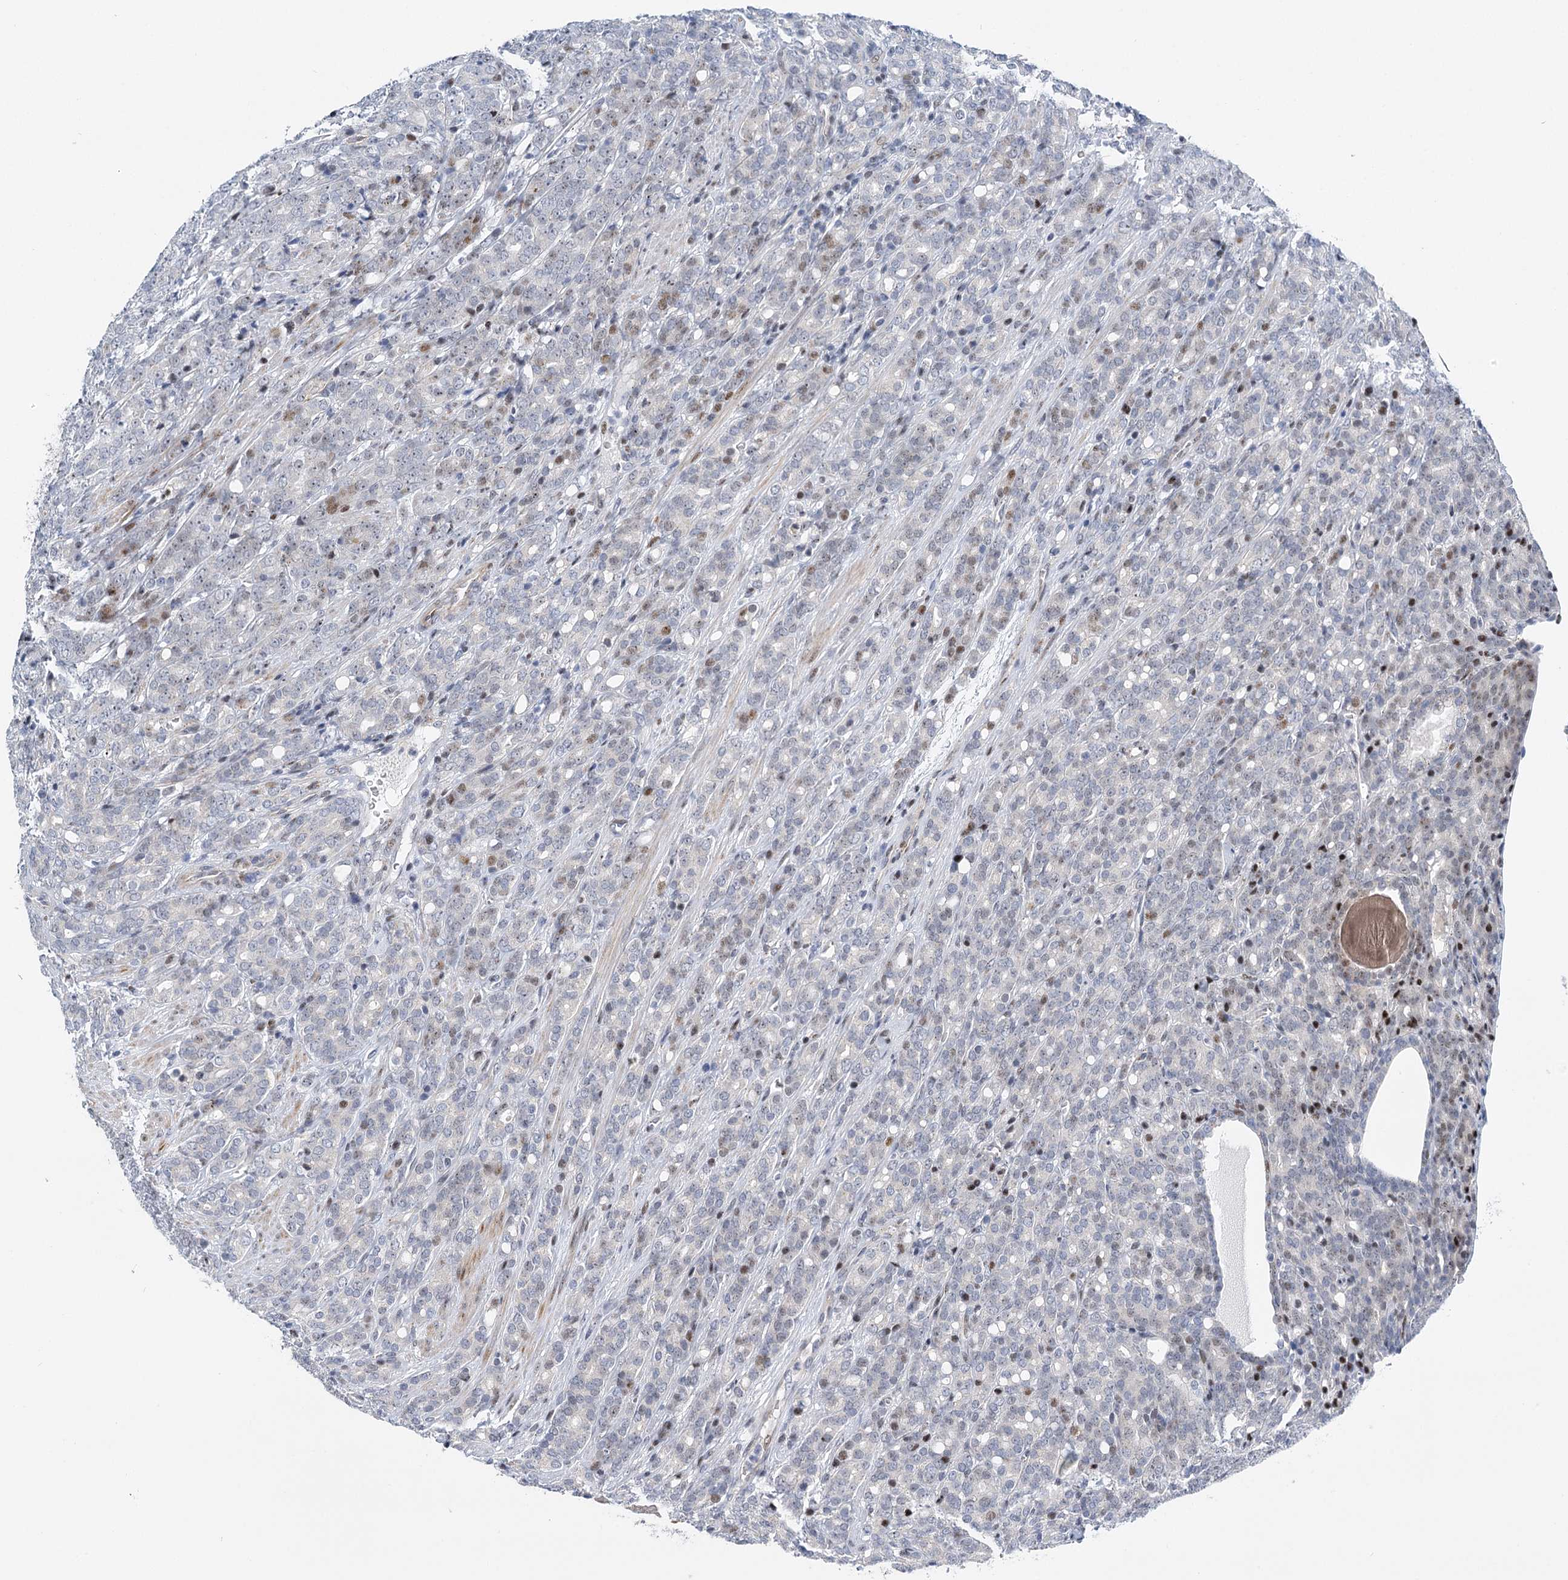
{"staining": {"intensity": "weak", "quantity": "<25%", "location": "nuclear"}, "tissue": "prostate cancer", "cell_type": "Tumor cells", "image_type": "cancer", "snomed": [{"axis": "morphology", "description": "Adenocarcinoma, High grade"}, {"axis": "topography", "description": "Prostate"}], "caption": "IHC of human prostate high-grade adenocarcinoma exhibits no expression in tumor cells.", "gene": "CAMTA1", "patient": {"sex": "male", "age": 62}}